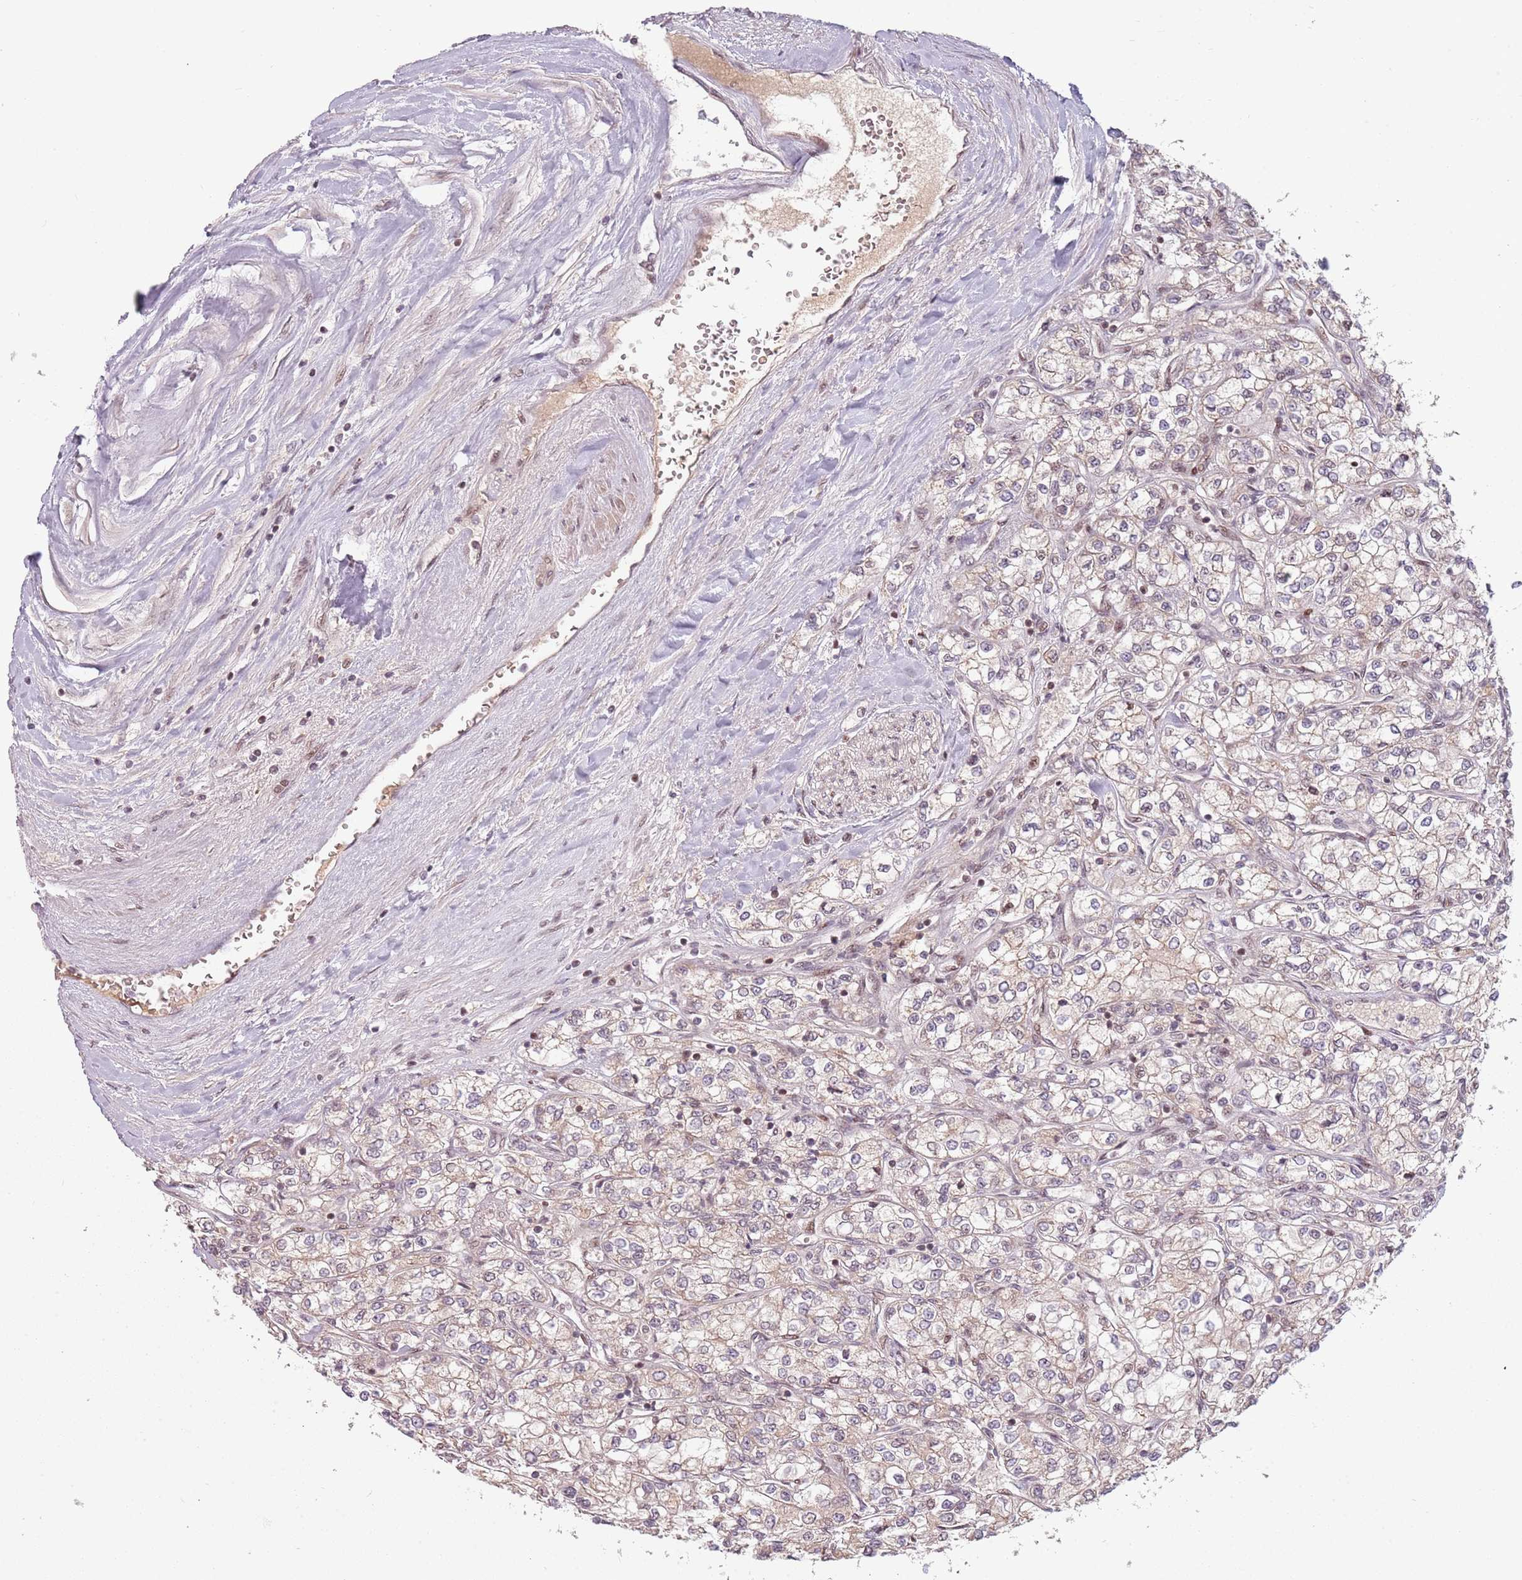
{"staining": {"intensity": "negative", "quantity": "none", "location": "none"}, "tissue": "renal cancer", "cell_type": "Tumor cells", "image_type": "cancer", "snomed": [{"axis": "morphology", "description": "Adenocarcinoma, NOS"}, {"axis": "topography", "description": "Kidney"}], "caption": "Adenocarcinoma (renal) stained for a protein using immunohistochemistry (IHC) shows no staining tumor cells.", "gene": "ADGRG1", "patient": {"sex": "male", "age": 80}}